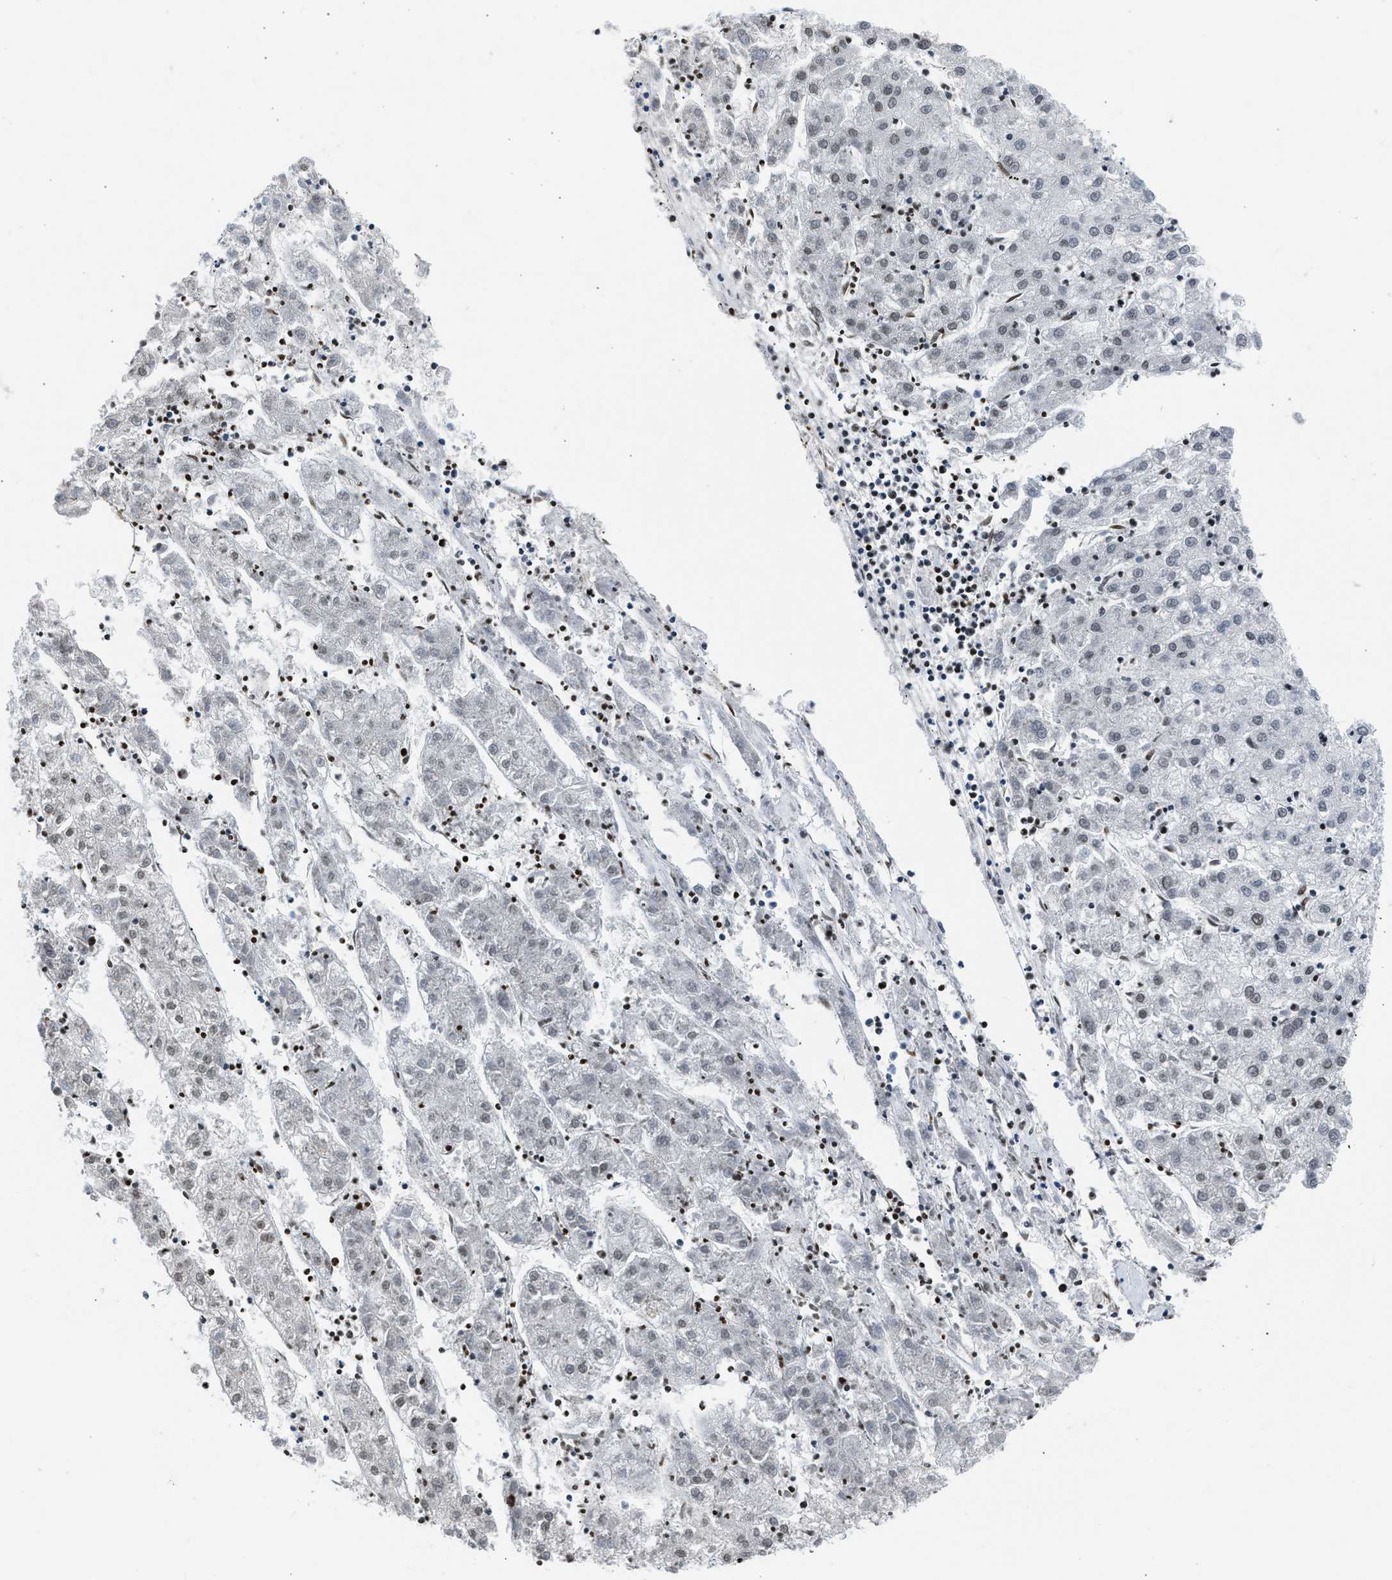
{"staining": {"intensity": "weak", "quantity": ">75%", "location": "nuclear"}, "tissue": "liver cancer", "cell_type": "Tumor cells", "image_type": "cancer", "snomed": [{"axis": "morphology", "description": "Carcinoma, Hepatocellular, NOS"}, {"axis": "topography", "description": "Liver"}], "caption": "Immunohistochemical staining of human liver cancer demonstrates low levels of weak nuclear positivity in about >75% of tumor cells.", "gene": "OLIG3", "patient": {"sex": "male", "age": 72}}